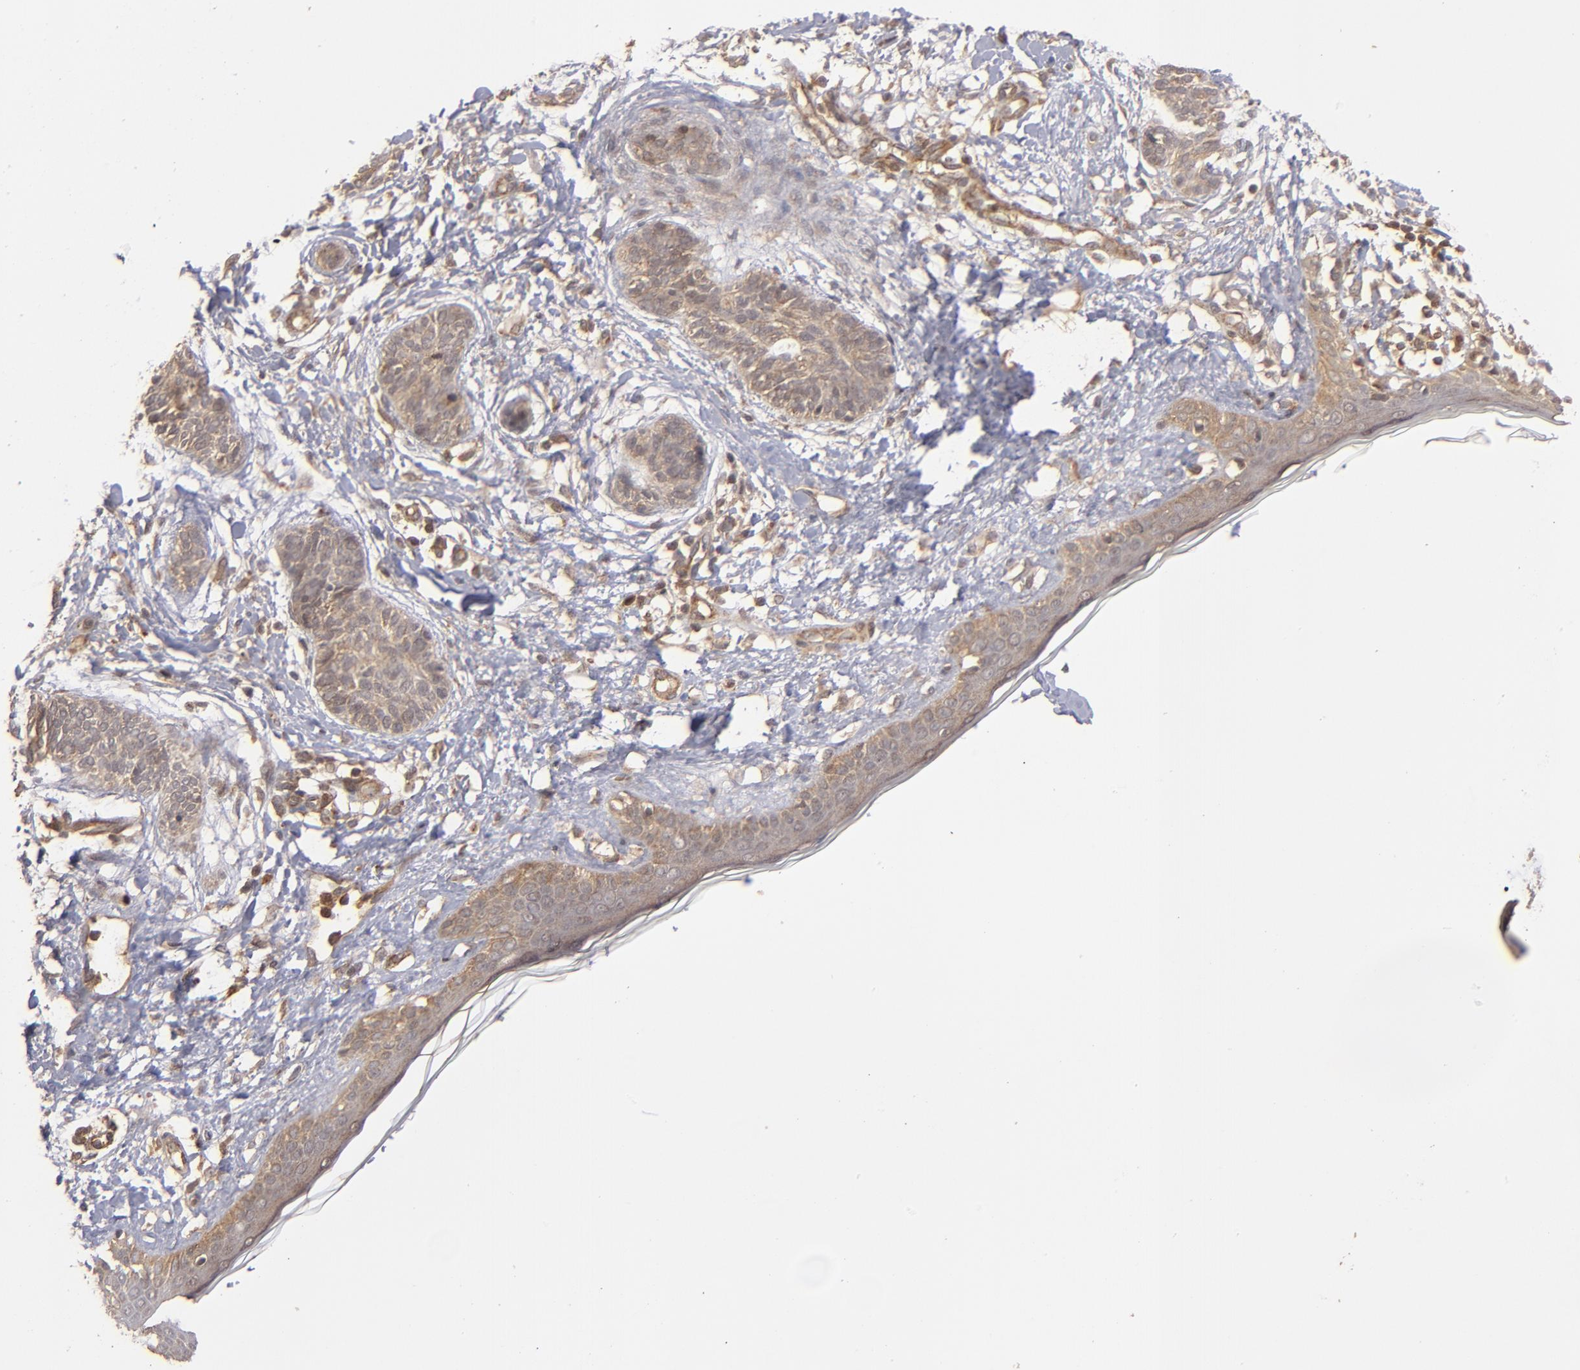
{"staining": {"intensity": "moderate", "quantity": ">75%", "location": "cytoplasmic/membranous"}, "tissue": "skin cancer", "cell_type": "Tumor cells", "image_type": "cancer", "snomed": [{"axis": "morphology", "description": "Normal tissue, NOS"}, {"axis": "morphology", "description": "Basal cell carcinoma"}, {"axis": "topography", "description": "Skin"}], "caption": "Protein analysis of basal cell carcinoma (skin) tissue displays moderate cytoplasmic/membranous expression in approximately >75% of tumor cells. (IHC, brightfield microscopy, high magnification).", "gene": "BDKRB1", "patient": {"sex": "male", "age": 63}}